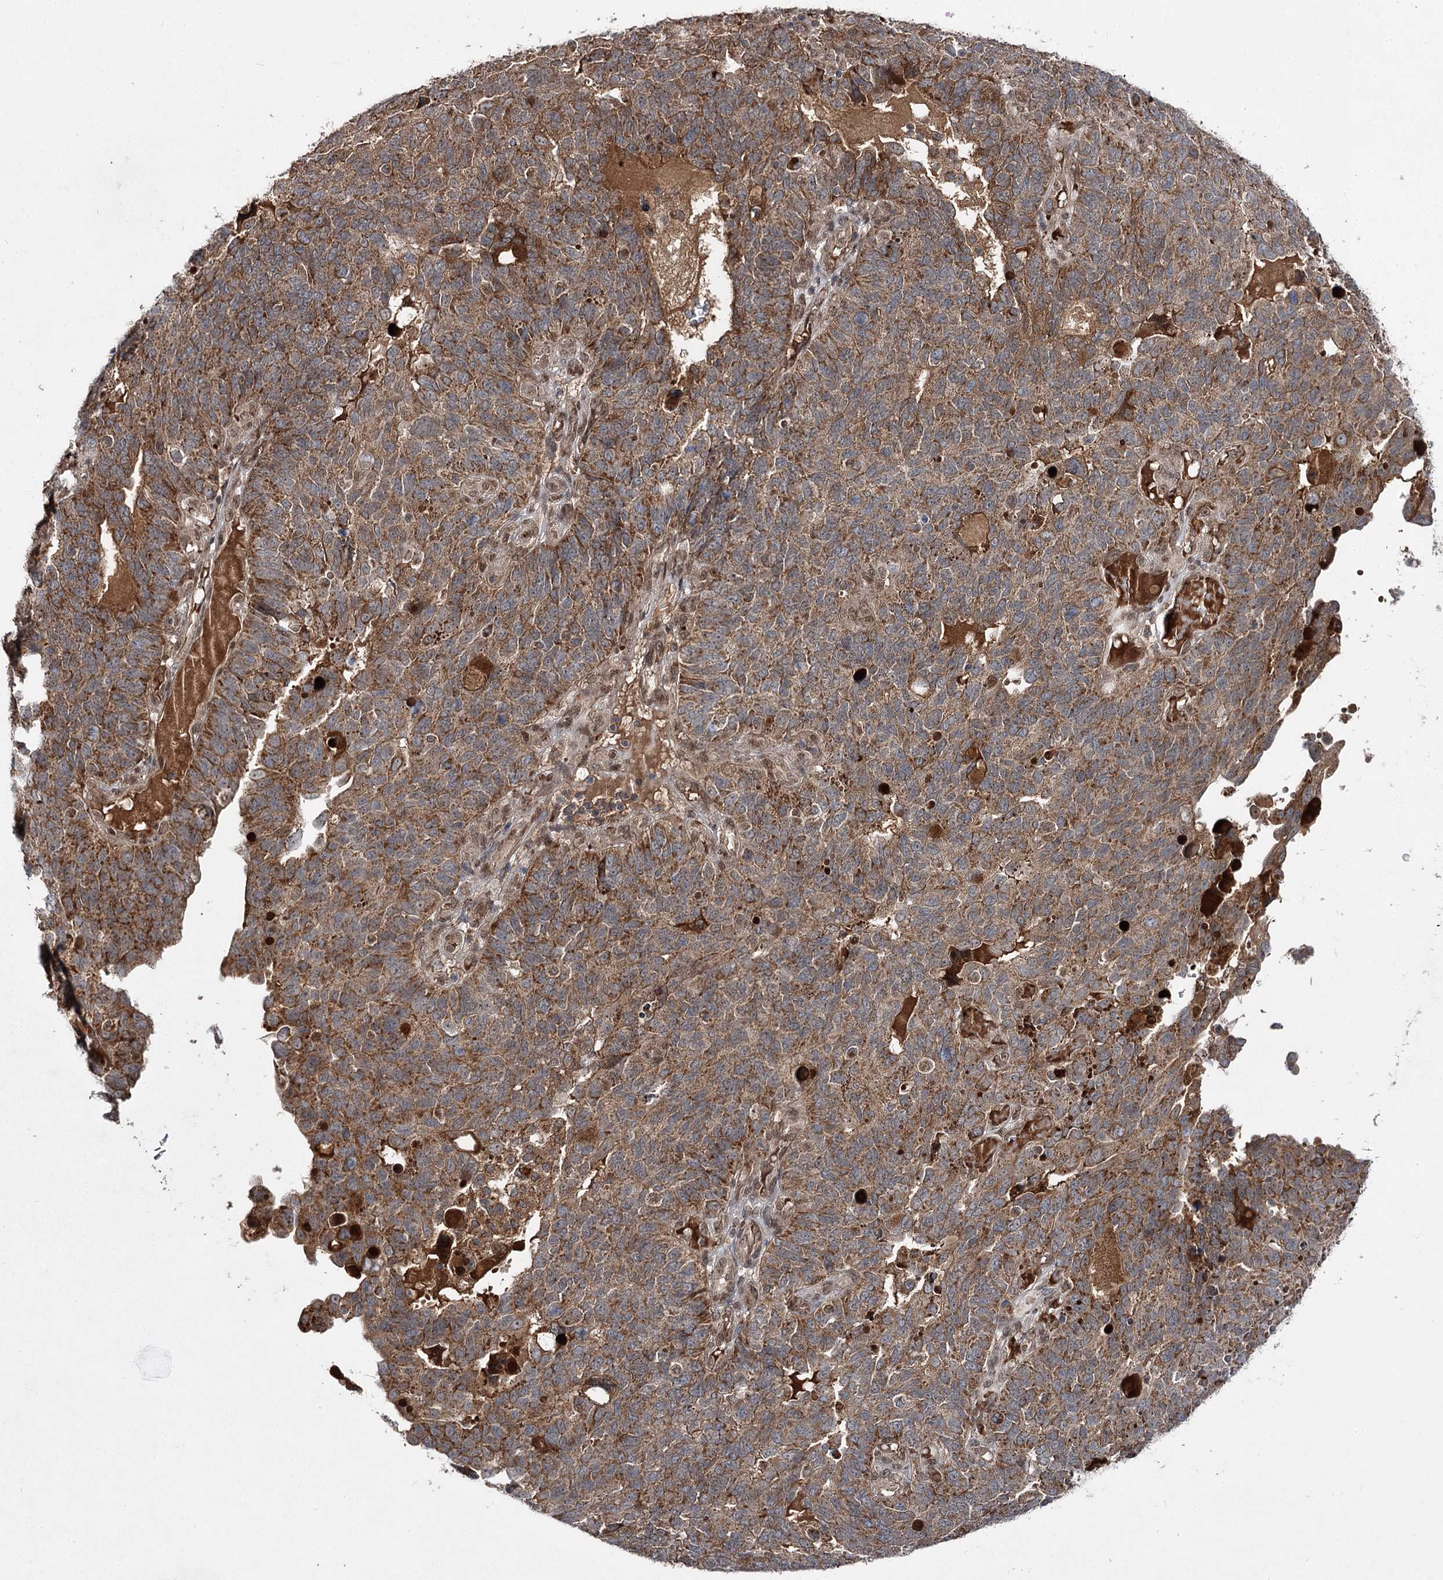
{"staining": {"intensity": "moderate", "quantity": ">75%", "location": "cytoplasmic/membranous"}, "tissue": "endometrial cancer", "cell_type": "Tumor cells", "image_type": "cancer", "snomed": [{"axis": "morphology", "description": "Adenocarcinoma, NOS"}, {"axis": "topography", "description": "Endometrium"}], "caption": "Protein analysis of endometrial cancer tissue displays moderate cytoplasmic/membranous staining in approximately >75% of tumor cells.", "gene": "MSANTD2", "patient": {"sex": "female", "age": 66}}